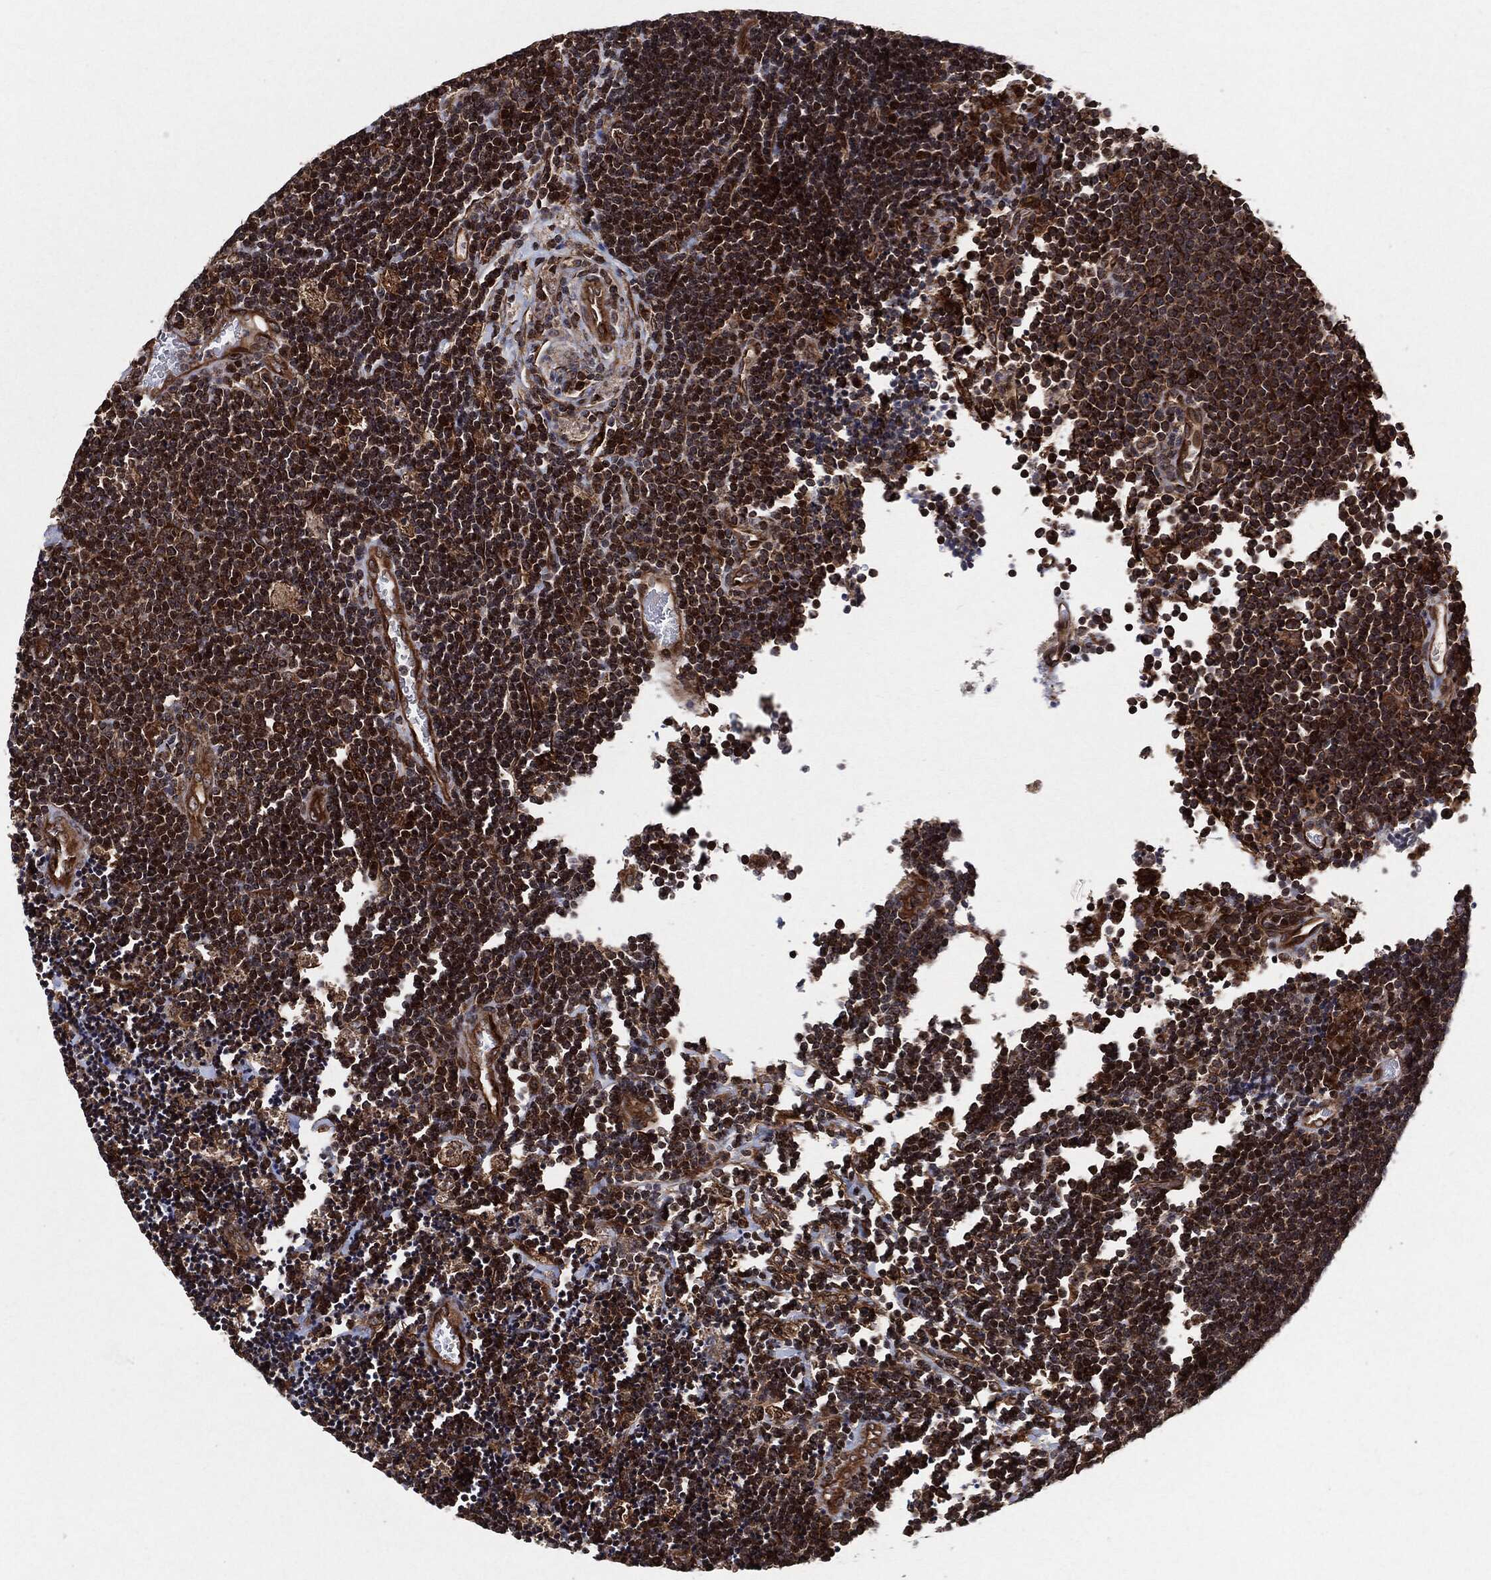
{"staining": {"intensity": "moderate", "quantity": ">75%", "location": "cytoplasmic/membranous,nuclear"}, "tissue": "lymphoma", "cell_type": "Tumor cells", "image_type": "cancer", "snomed": [{"axis": "morphology", "description": "Malignant lymphoma, non-Hodgkin's type, Low grade"}, {"axis": "topography", "description": "Brain"}], "caption": "Protein analysis of lymphoma tissue demonstrates moderate cytoplasmic/membranous and nuclear staining in about >75% of tumor cells. Nuclei are stained in blue.", "gene": "BCAR1", "patient": {"sex": "female", "age": 66}}